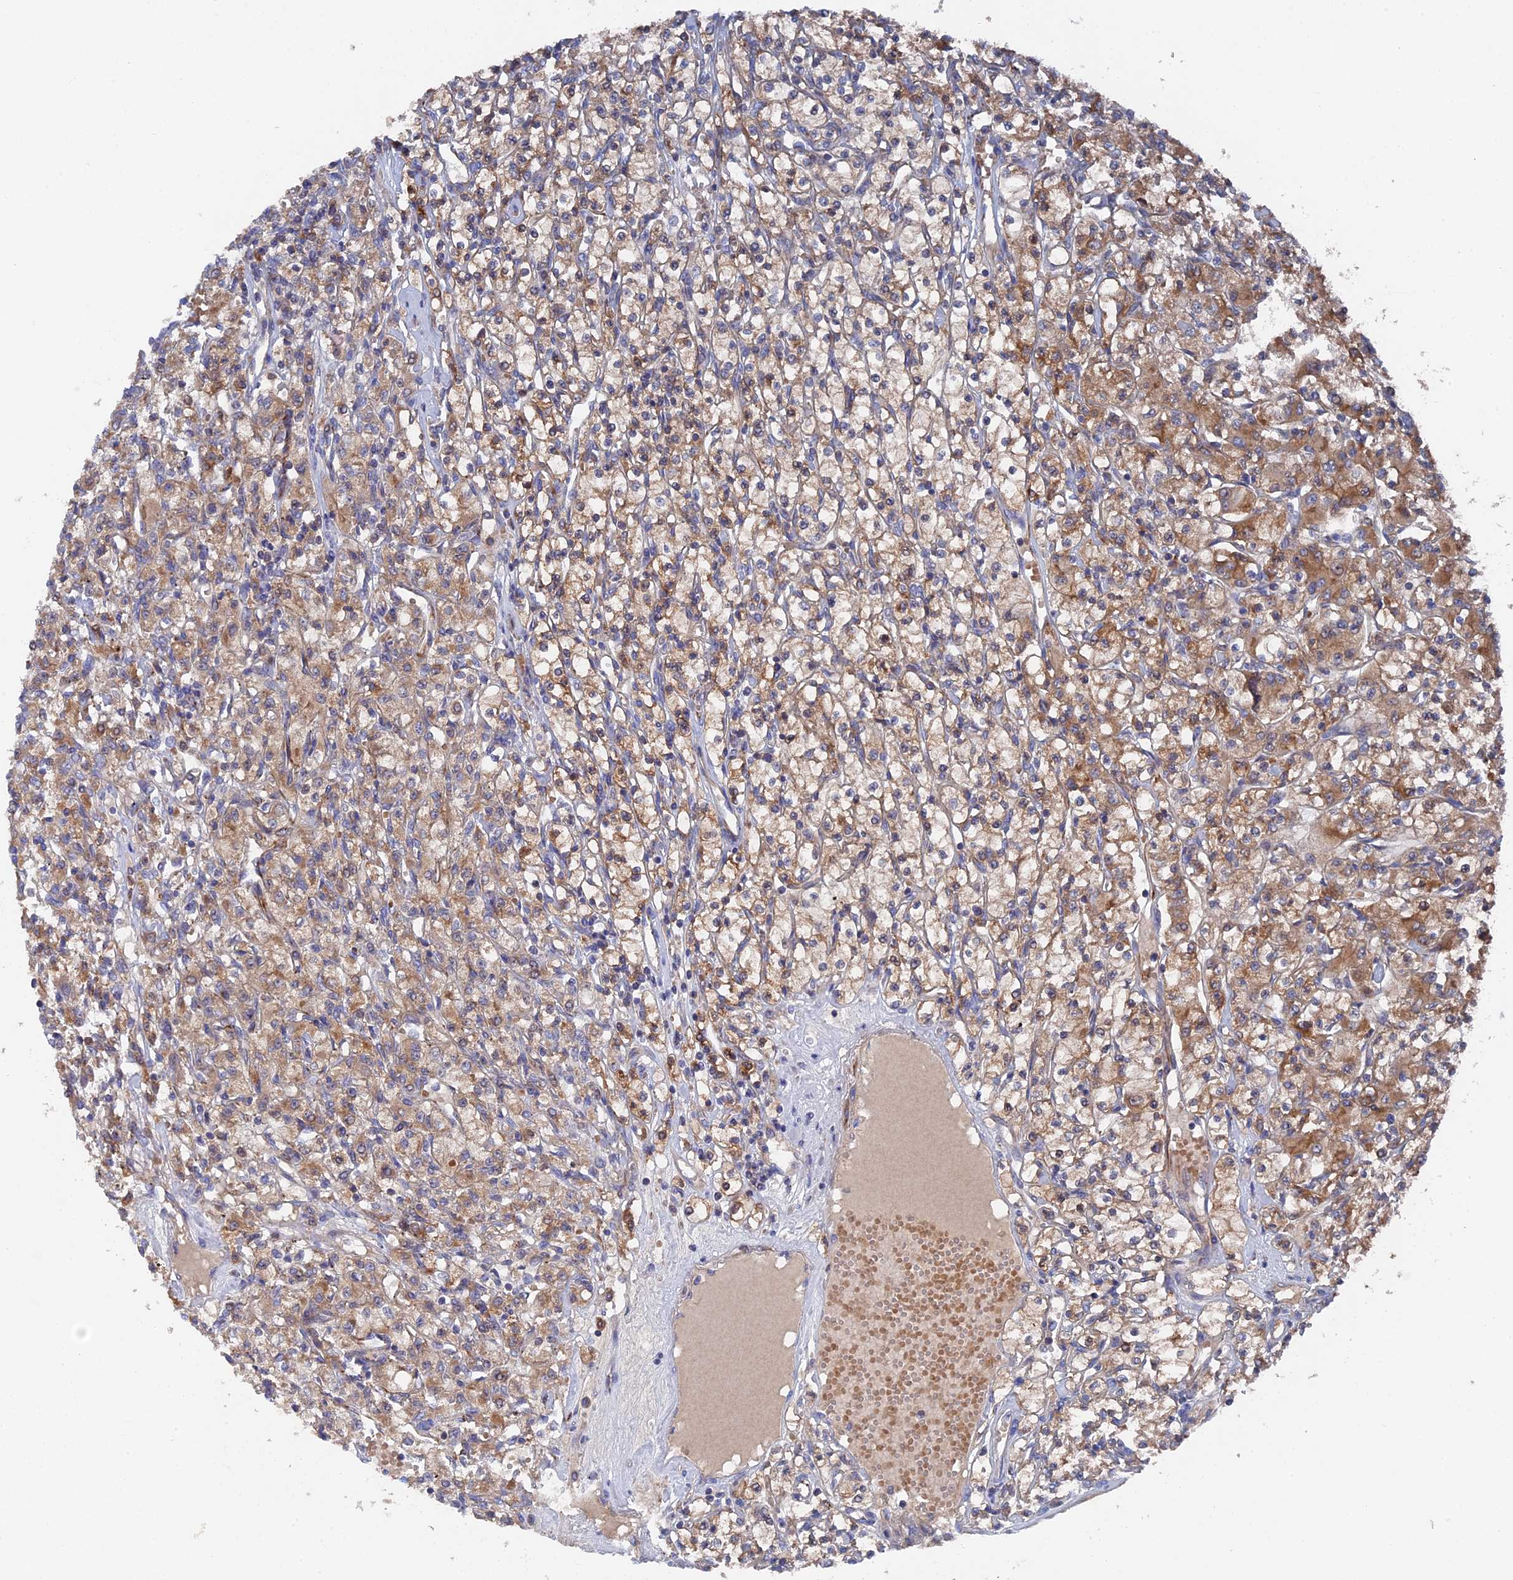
{"staining": {"intensity": "moderate", "quantity": ">75%", "location": "cytoplasmic/membranous"}, "tissue": "renal cancer", "cell_type": "Tumor cells", "image_type": "cancer", "snomed": [{"axis": "morphology", "description": "Adenocarcinoma, NOS"}, {"axis": "topography", "description": "Kidney"}], "caption": "Adenocarcinoma (renal) tissue shows moderate cytoplasmic/membranous positivity in about >75% of tumor cells", "gene": "SMG9", "patient": {"sex": "female", "age": 59}}